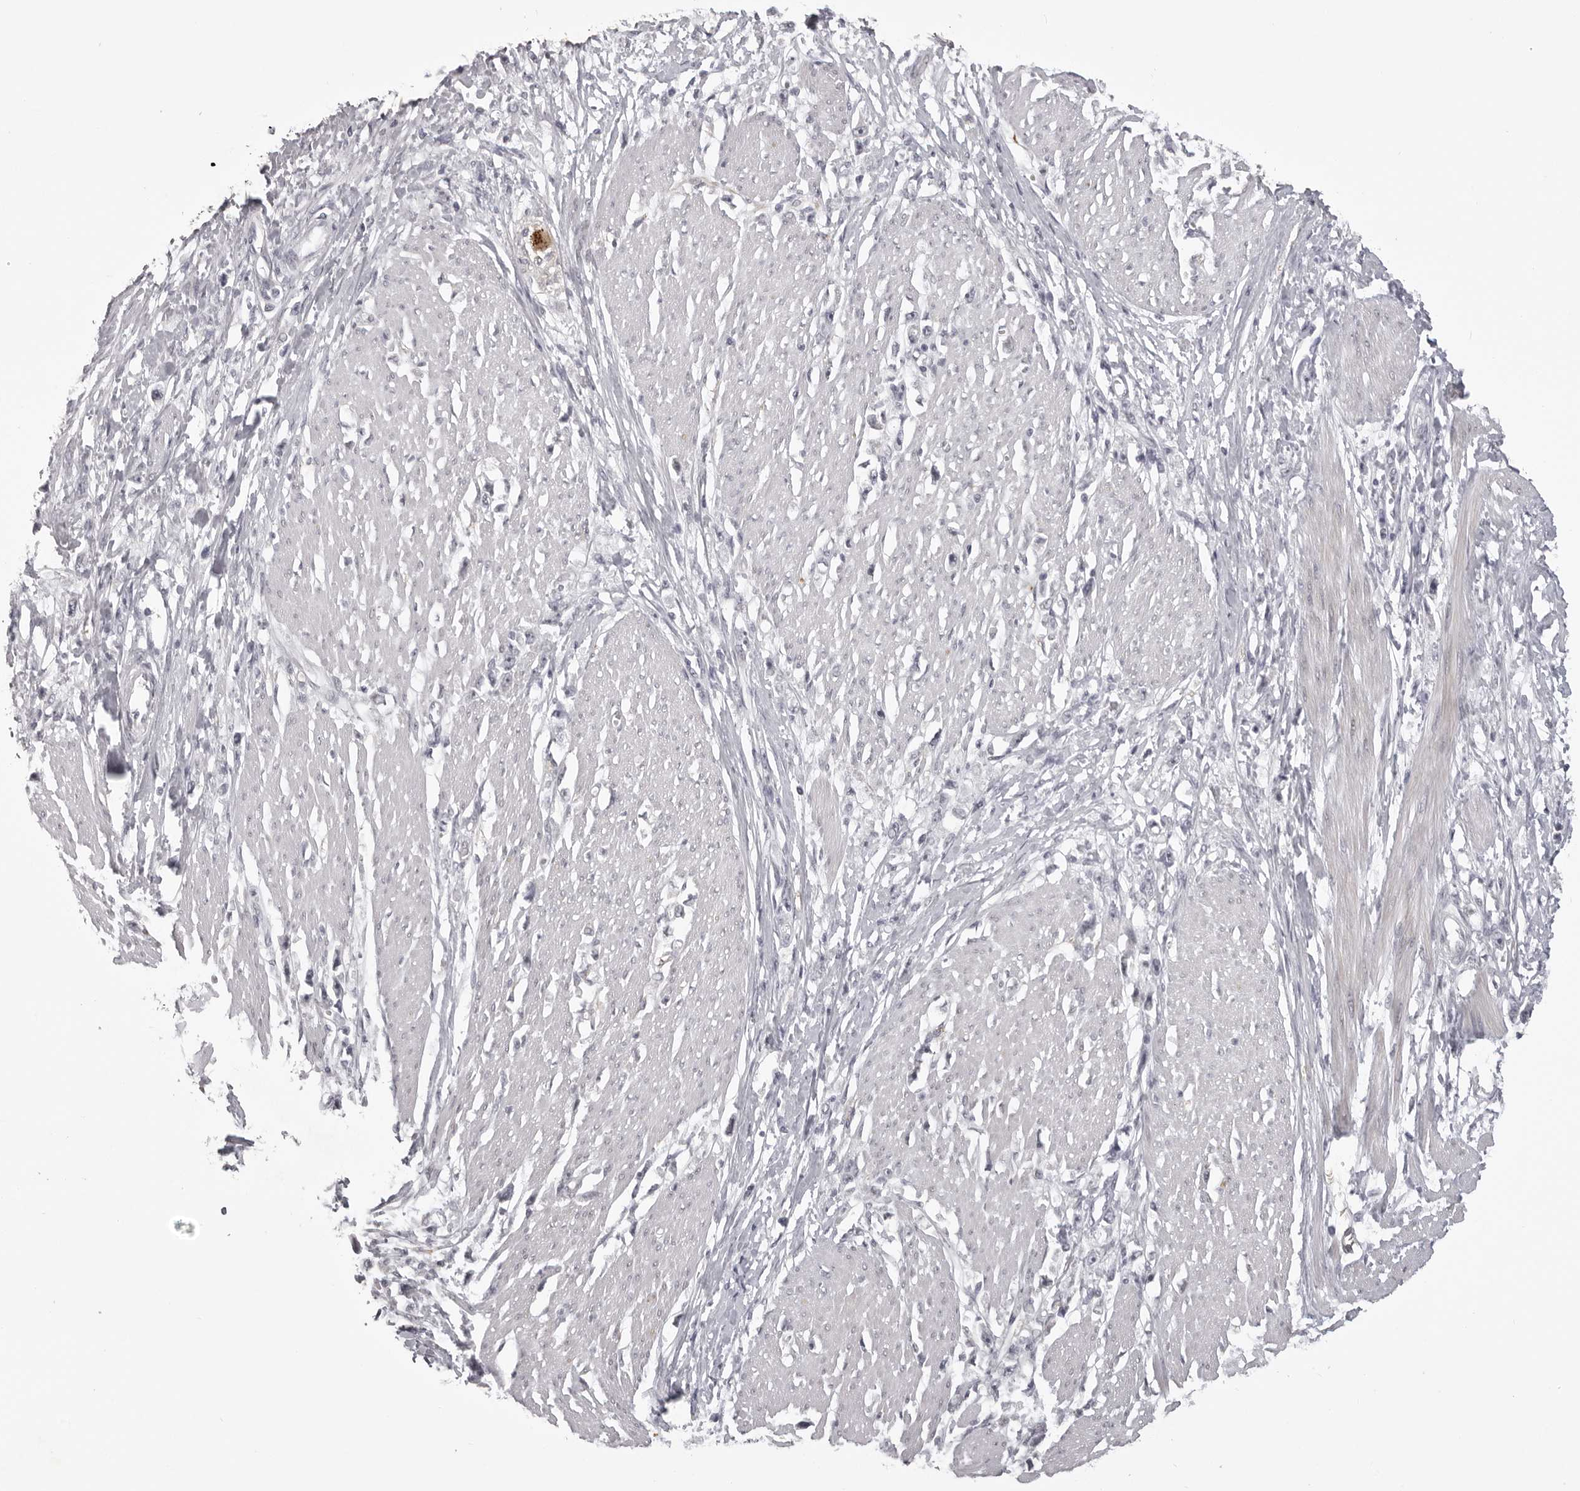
{"staining": {"intensity": "negative", "quantity": "none", "location": "none"}, "tissue": "stomach cancer", "cell_type": "Tumor cells", "image_type": "cancer", "snomed": [{"axis": "morphology", "description": "Adenocarcinoma, NOS"}, {"axis": "topography", "description": "Stomach"}], "caption": "Tumor cells show no significant positivity in adenocarcinoma (stomach). The staining is performed using DAB brown chromogen with nuclei counter-stained in using hematoxylin.", "gene": "EPHA10", "patient": {"sex": "female", "age": 59}}